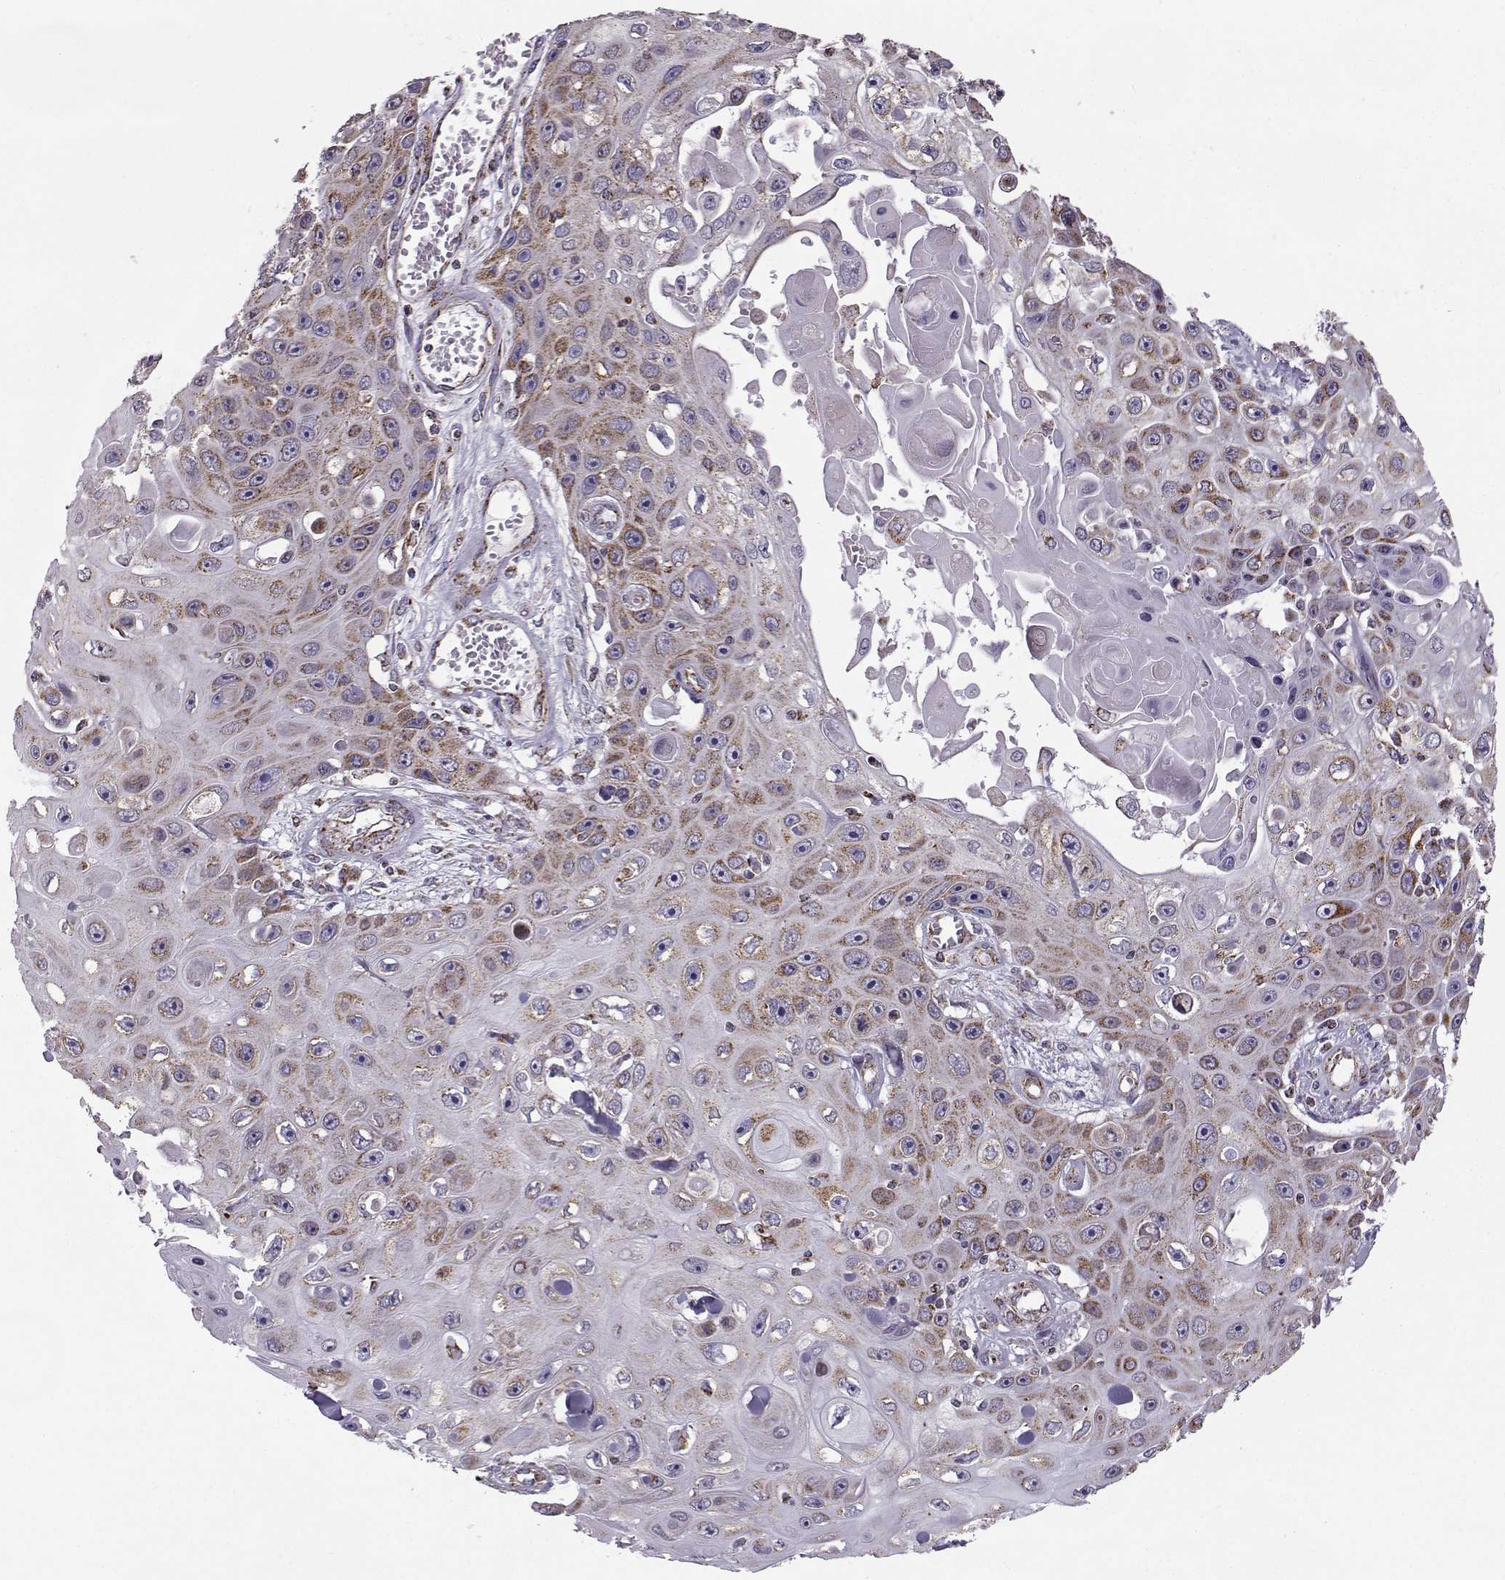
{"staining": {"intensity": "moderate", "quantity": "25%-75%", "location": "cytoplasmic/membranous"}, "tissue": "skin cancer", "cell_type": "Tumor cells", "image_type": "cancer", "snomed": [{"axis": "morphology", "description": "Squamous cell carcinoma, NOS"}, {"axis": "topography", "description": "Skin"}], "caption": "Moderate cytoplasmic/membranous staining for a protein is appreciated in approximately 25%-75% of tumor cells of skin squamous cell carcinoma using immunohistochemistry (IHC).", "gene": "NECAB3", "patient": {"sex": "male", "age": 82}}